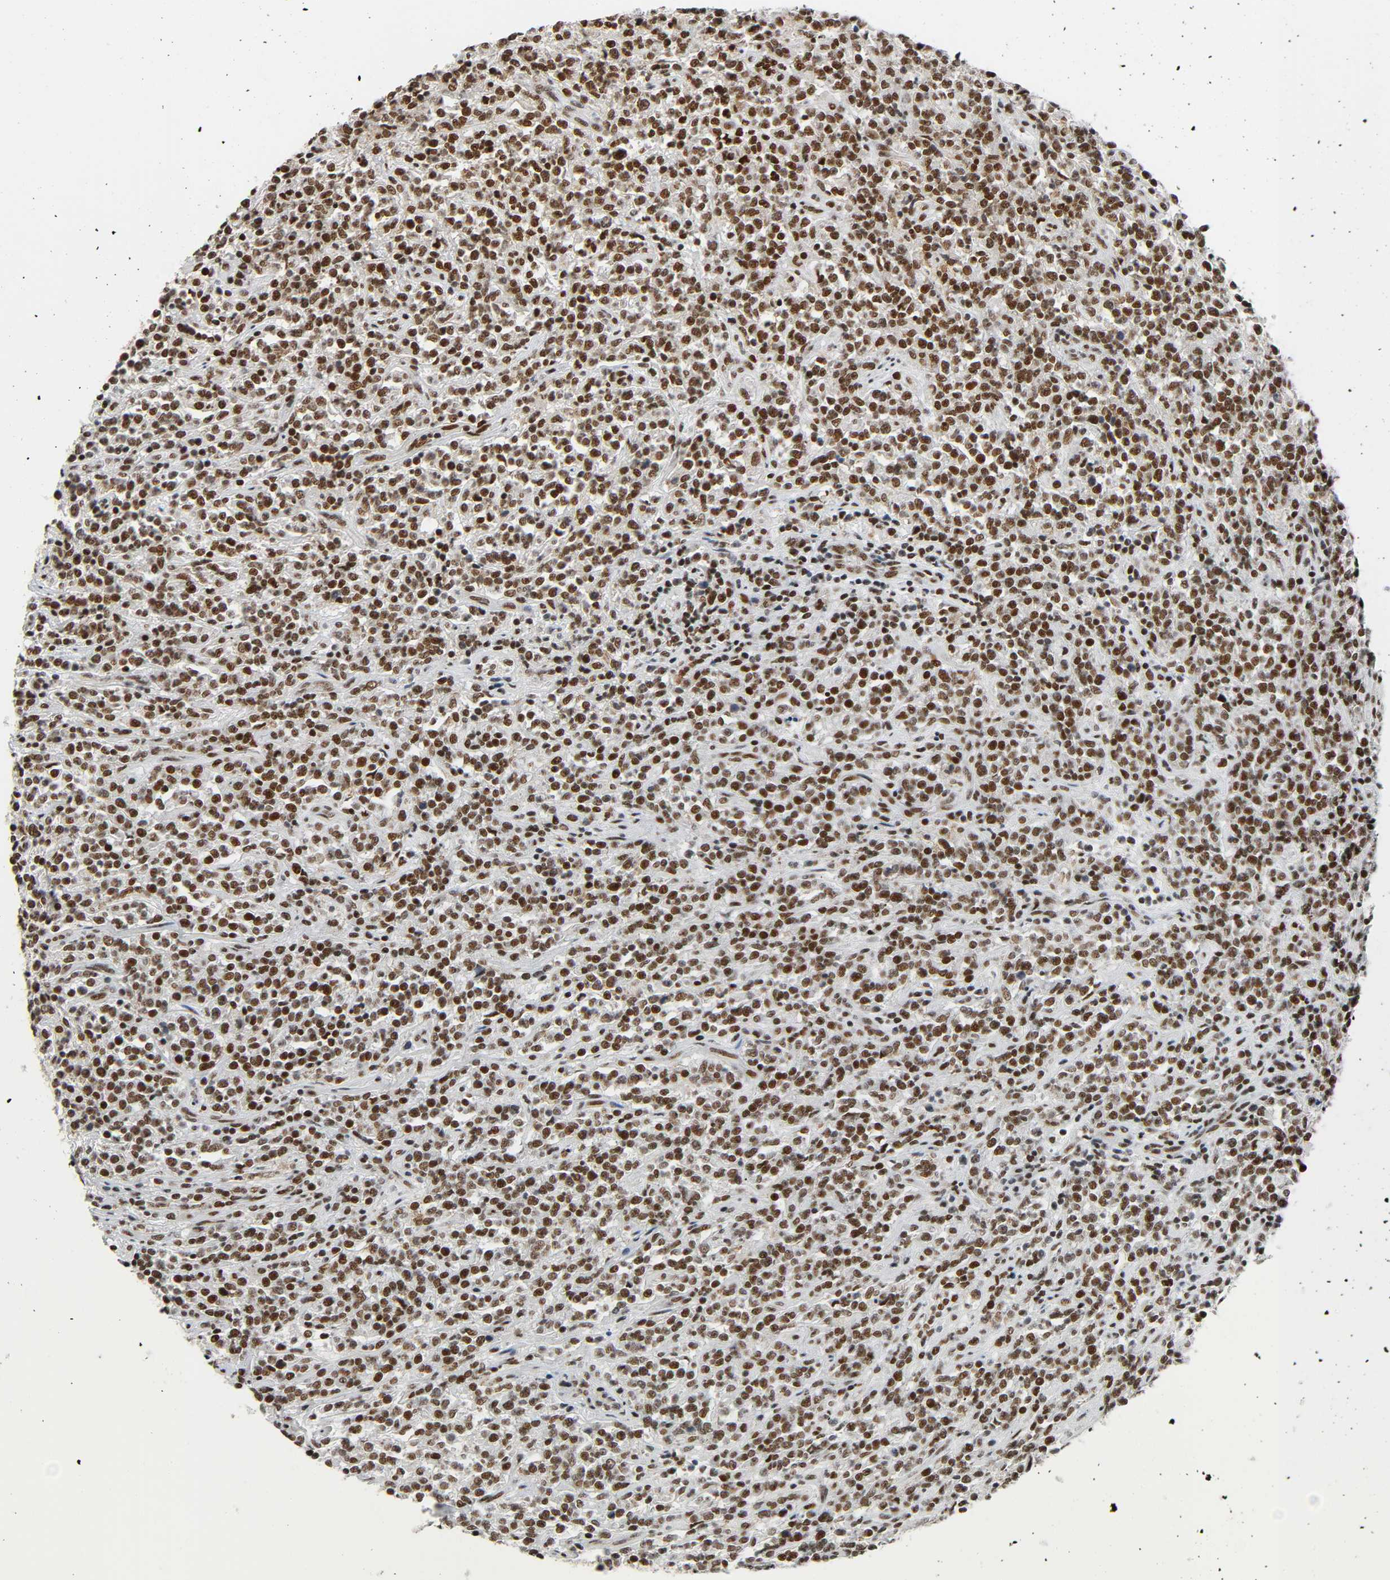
{"staining": {"intensity": "strong", "quantity": ">75%", "location": "nuclear"}, "tissue": "lymphoma", "cell_type": "Tumor cells", "image_type": "cancer", "snomed": [{"axis": "morphology", "description": "Malignant lymphoma, non-Hodgkin's type, High grade"}, {"axis": "topography", "description": "Soft tissue"}], "caption": "Protein expression analysis of malignant lymphoma, non-Hodgkin's type (high-grade) shows strong nuclear expression in approximately >75% of tumor cells.", "gene": "CDK9", "patient": {"sex": "male", "age": 18}}